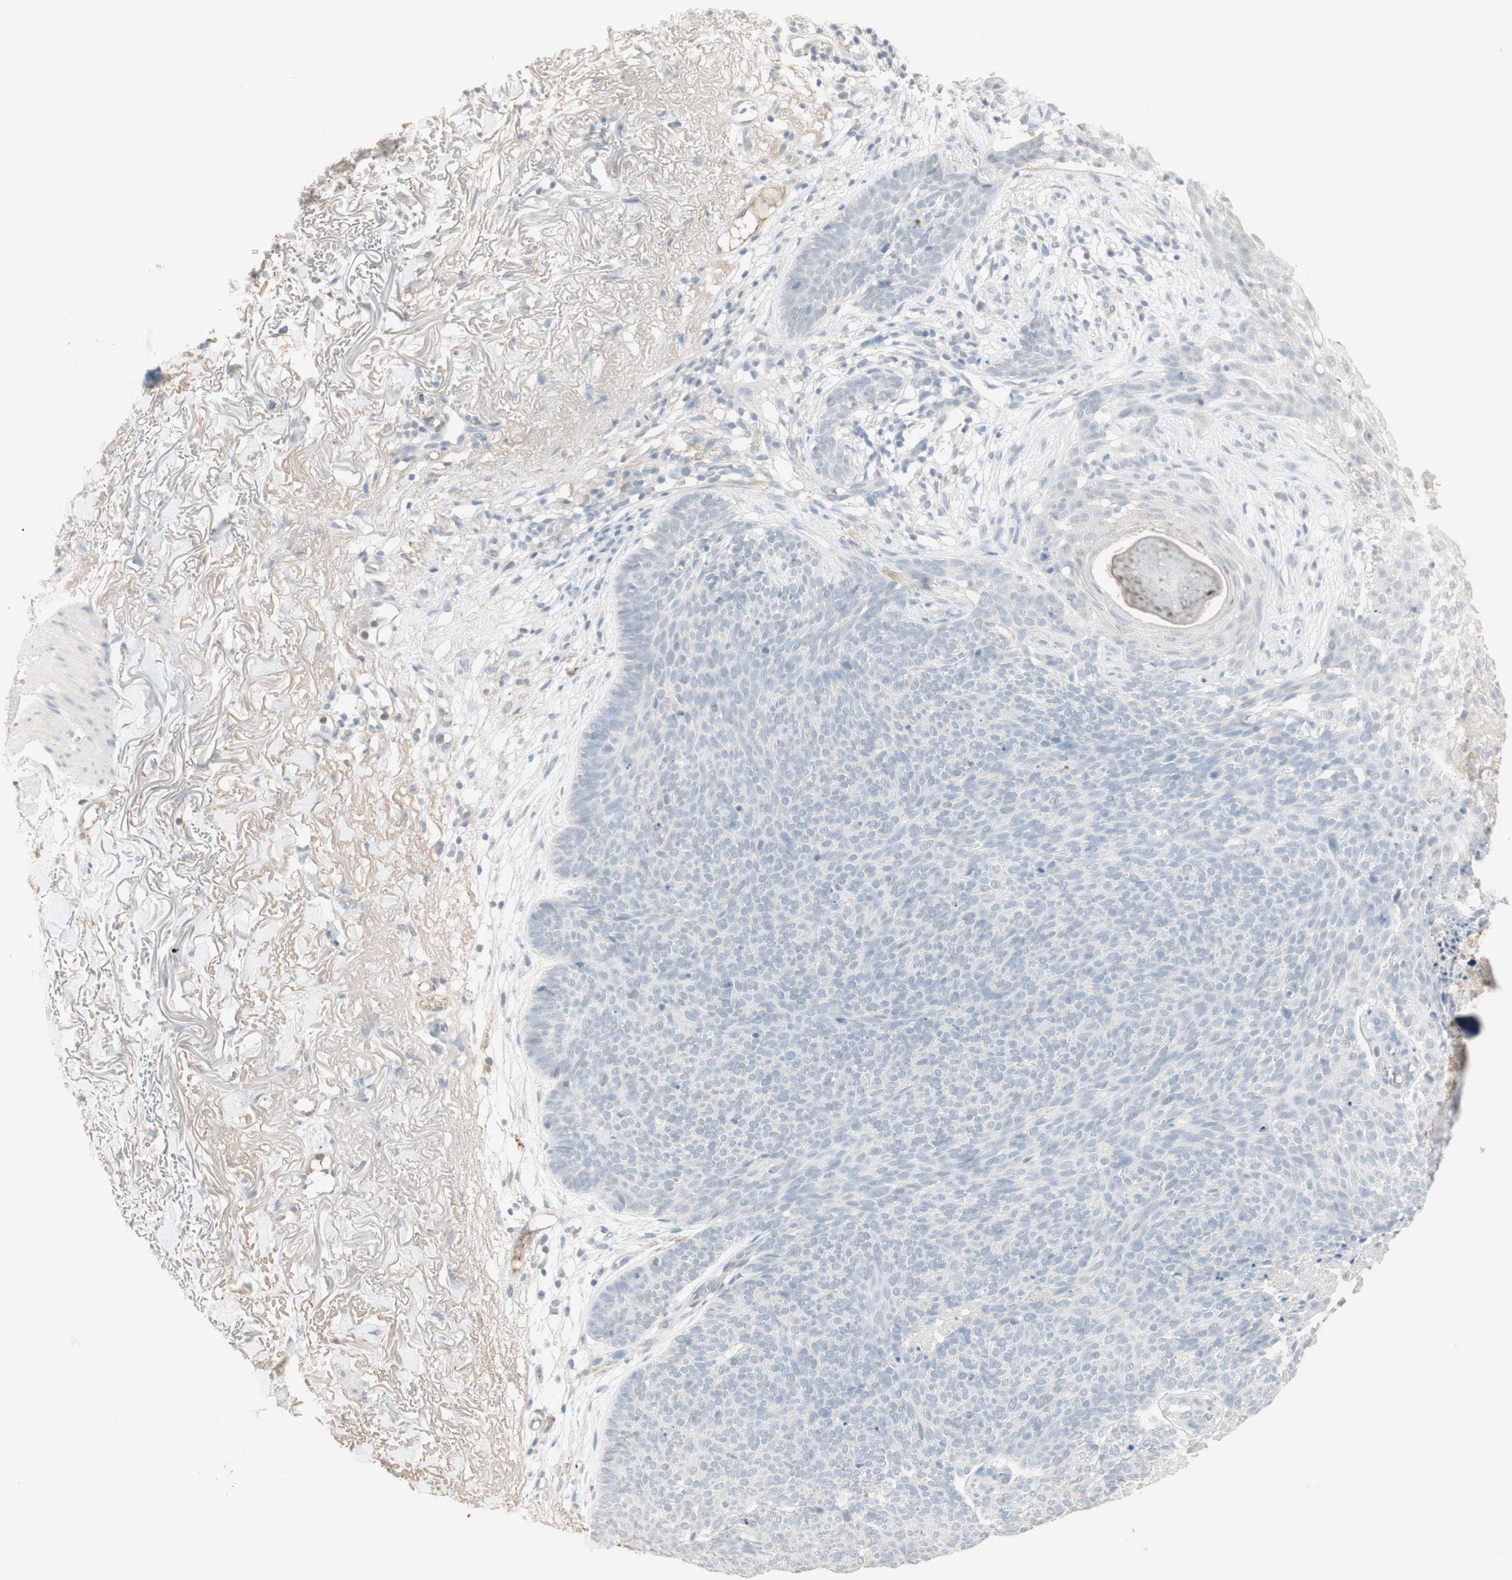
{"staining": {"intensity": "negative", "quantity": "none", "location": "none"}, "tissue": "skin cancer", "cell_type": "Tumor cells", "image_type": "cancer", "snomed": [{"axis": "morphology", "description": "Normal tissue, NOS"}, {"axis": "morphology", "description": "Basal cell carcinoma"}, {"axis": "topography", "description": "Skin"}], "caption": "High power microscopy image of an immunohistochemistry micrograph of skin cancer, revealing no significant expression in tumor cells.", "gene": "MUC3A", "patient": {"sex": "female", "age": 70}}